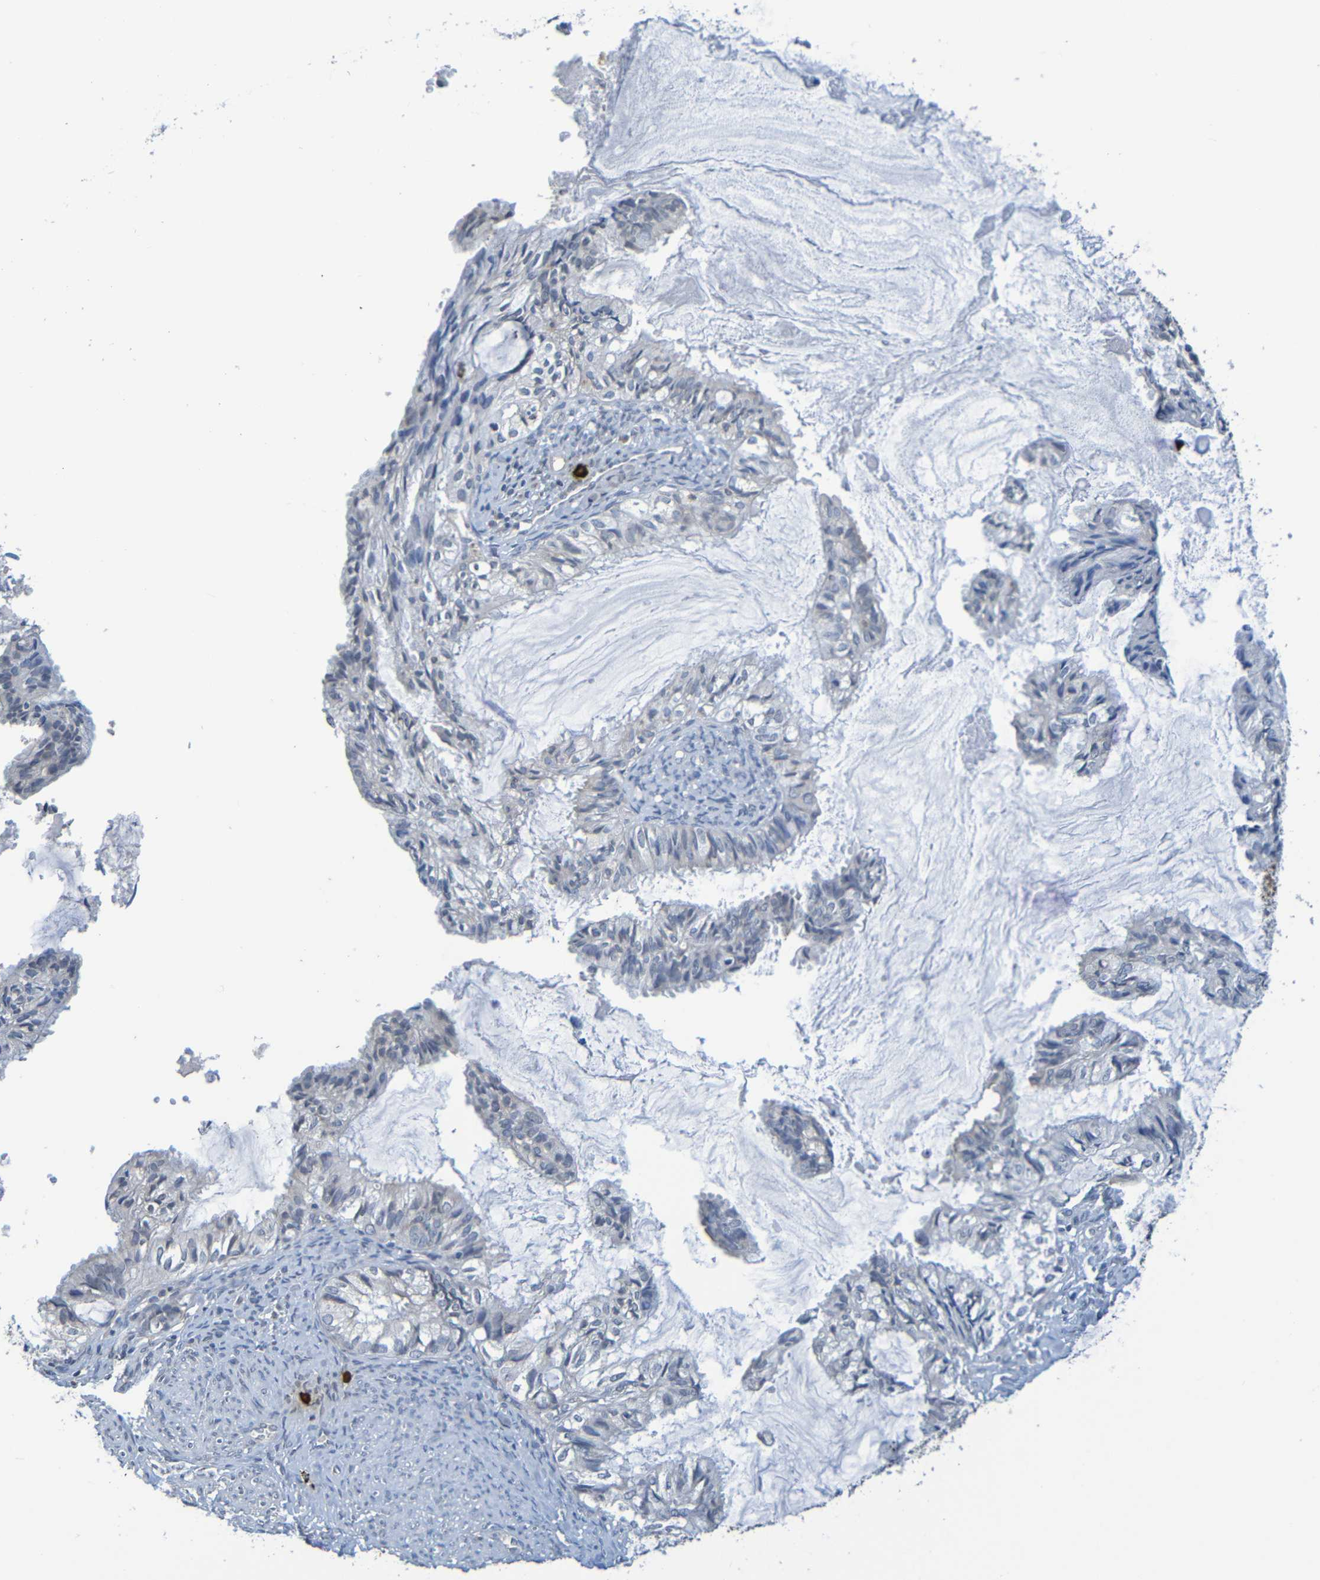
{"staining": {"intensity": "negative", "quantity": "none", "location": "none"}, "tissue": "cervical cancer", "cell_type": "Tumor cells", "image_type": "cancer", "snomed": [{"axis": "morphology", "description": "Normal tissue, NOS"}, {"axis": "morphology", "description": "Adenocarcinoma, NOS"}, {"axis": "topography", "description": "Cervix"}, {"axis": "topography", "description": "Endometrium"}], "caption": "High magnification brightfield microscopy of cervical cancer stained with DAB (3,3'-diaminobenzidine) (brown) and counterstained with hematoxylin (blue): tumor cells show no significant staining.", "gene": "C3AR1", "patient": {"sex": "female", "age": 86}}